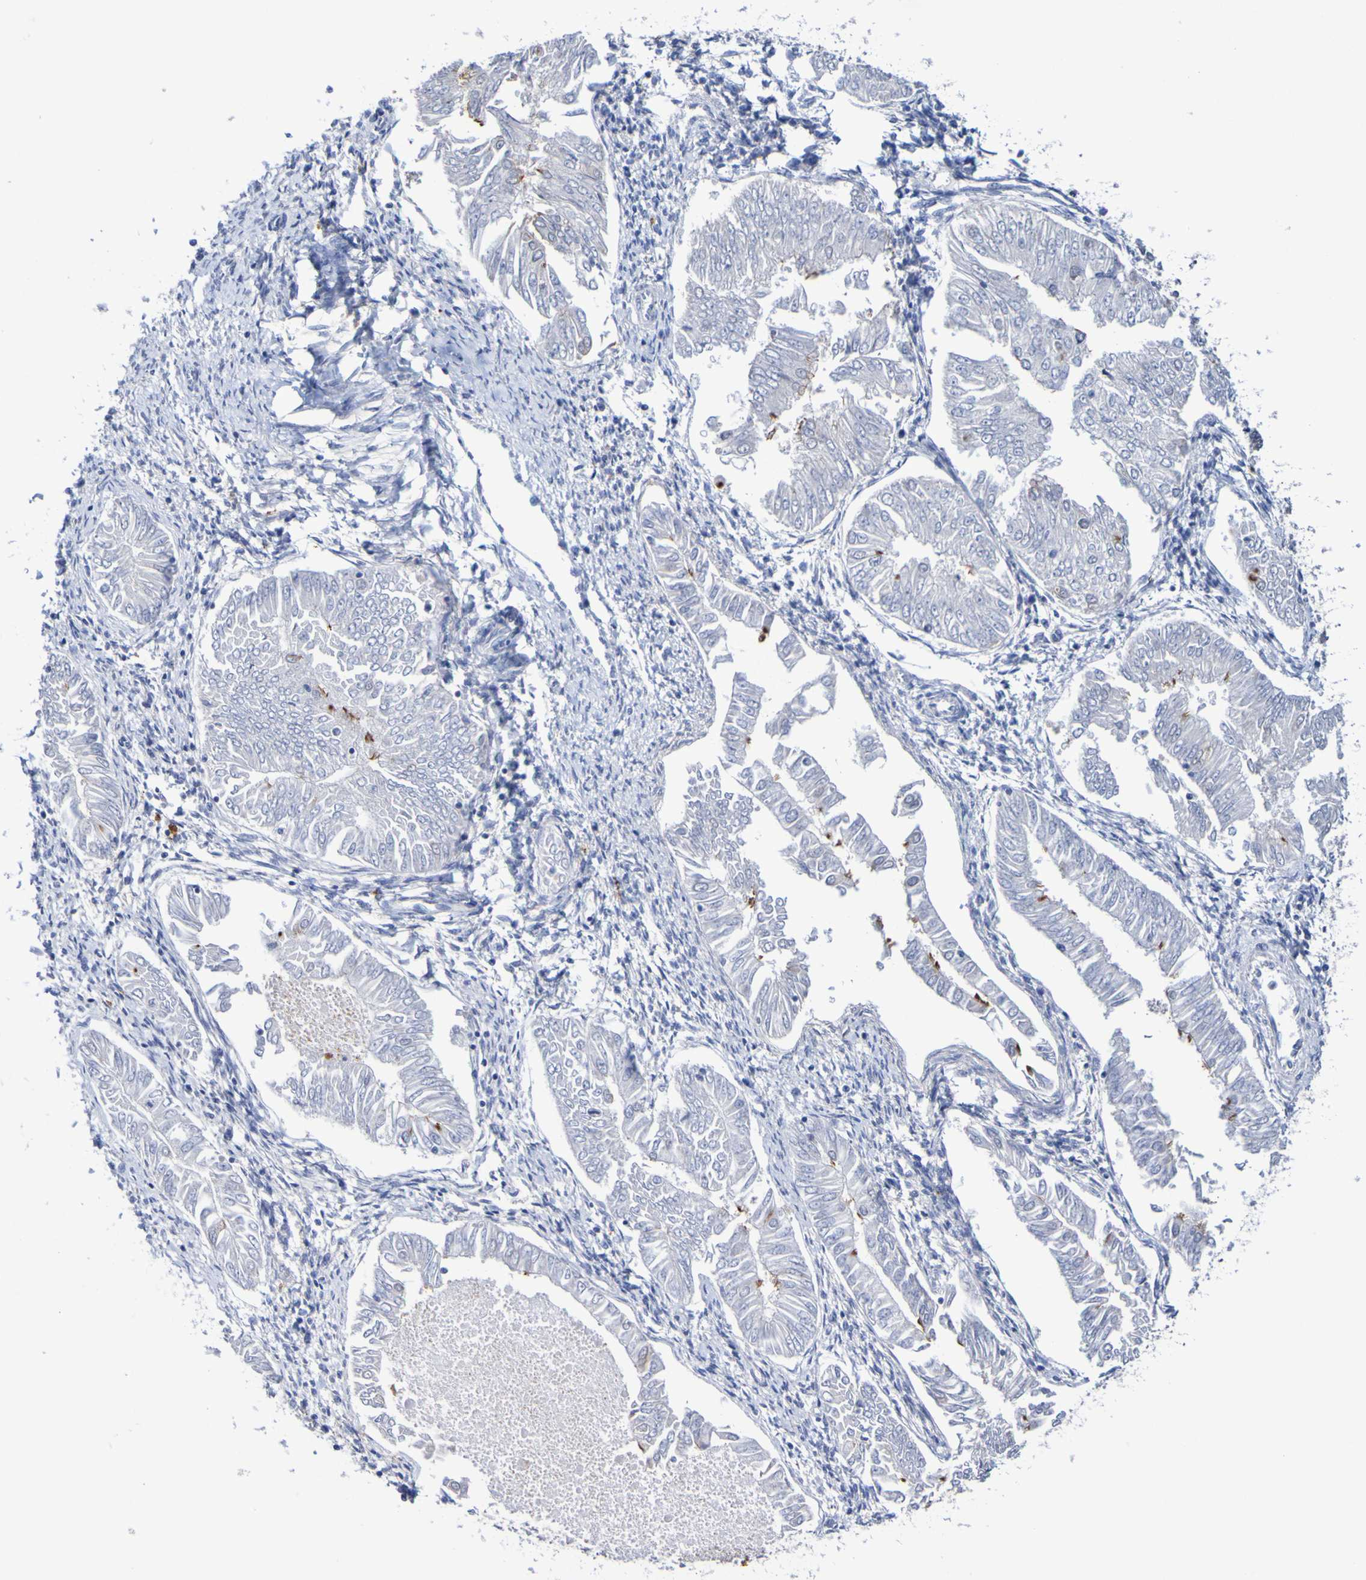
{"staining": {"intensity": "negative", "quantity": "none", "location": "none"}, "tissue": "endometrial cancer", "cell_type": "Tumor cells", "image_type": "cancer", "snomed": [{"axis": "morphology", "description": "Adenocarcinoma, NOS"}, {"axis": "topography", "description": "Endometrium"}], "caption": "High power microscopy histopathology image of an immunohistochemistry (IHC) photomicrograph of endometrial cancer, revealing no significant expression in tumor cells.", "gene": "PCGF1", "patient": {"sex": "female", "age": 53}}